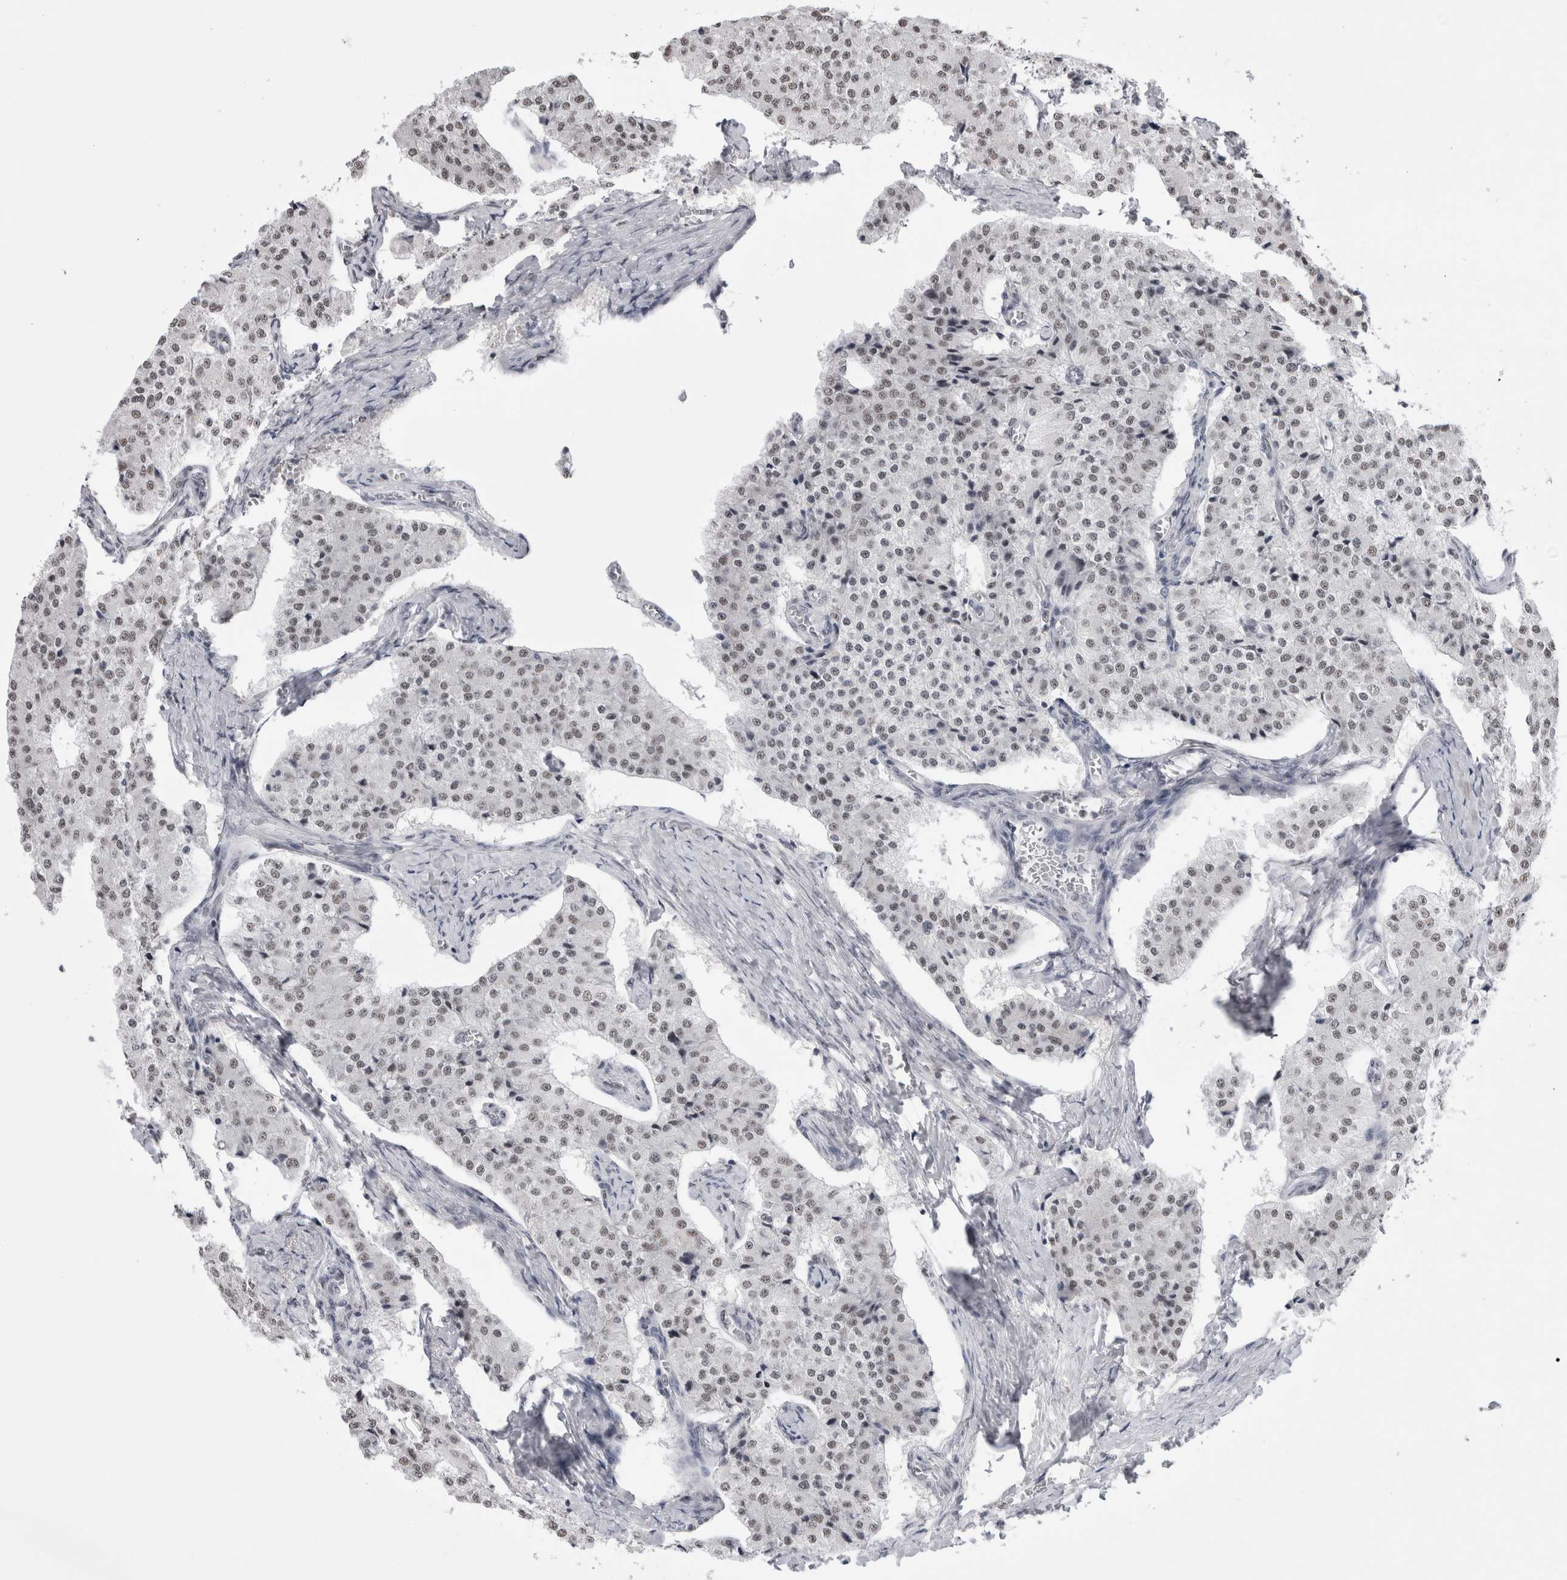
{"staining": {"intensity": "weak", "quantity": ">75%", "location": "nuclear"}, "tissue": "carcinoid", "cell_type": "Tumor cells", "image_type": "cancer", "snomed": [{"axis": "morphology", "description": "Carcinoid, malignant, NOS"}, {"axis": "topography", "description": "Colon"}], "caption": "A micrograph of human malignant carcinoid stained for a protein displays weak nuclear brown staining in tumor cells.", "gene": "API5", "patient": {"sex": "female", "age": 52}}